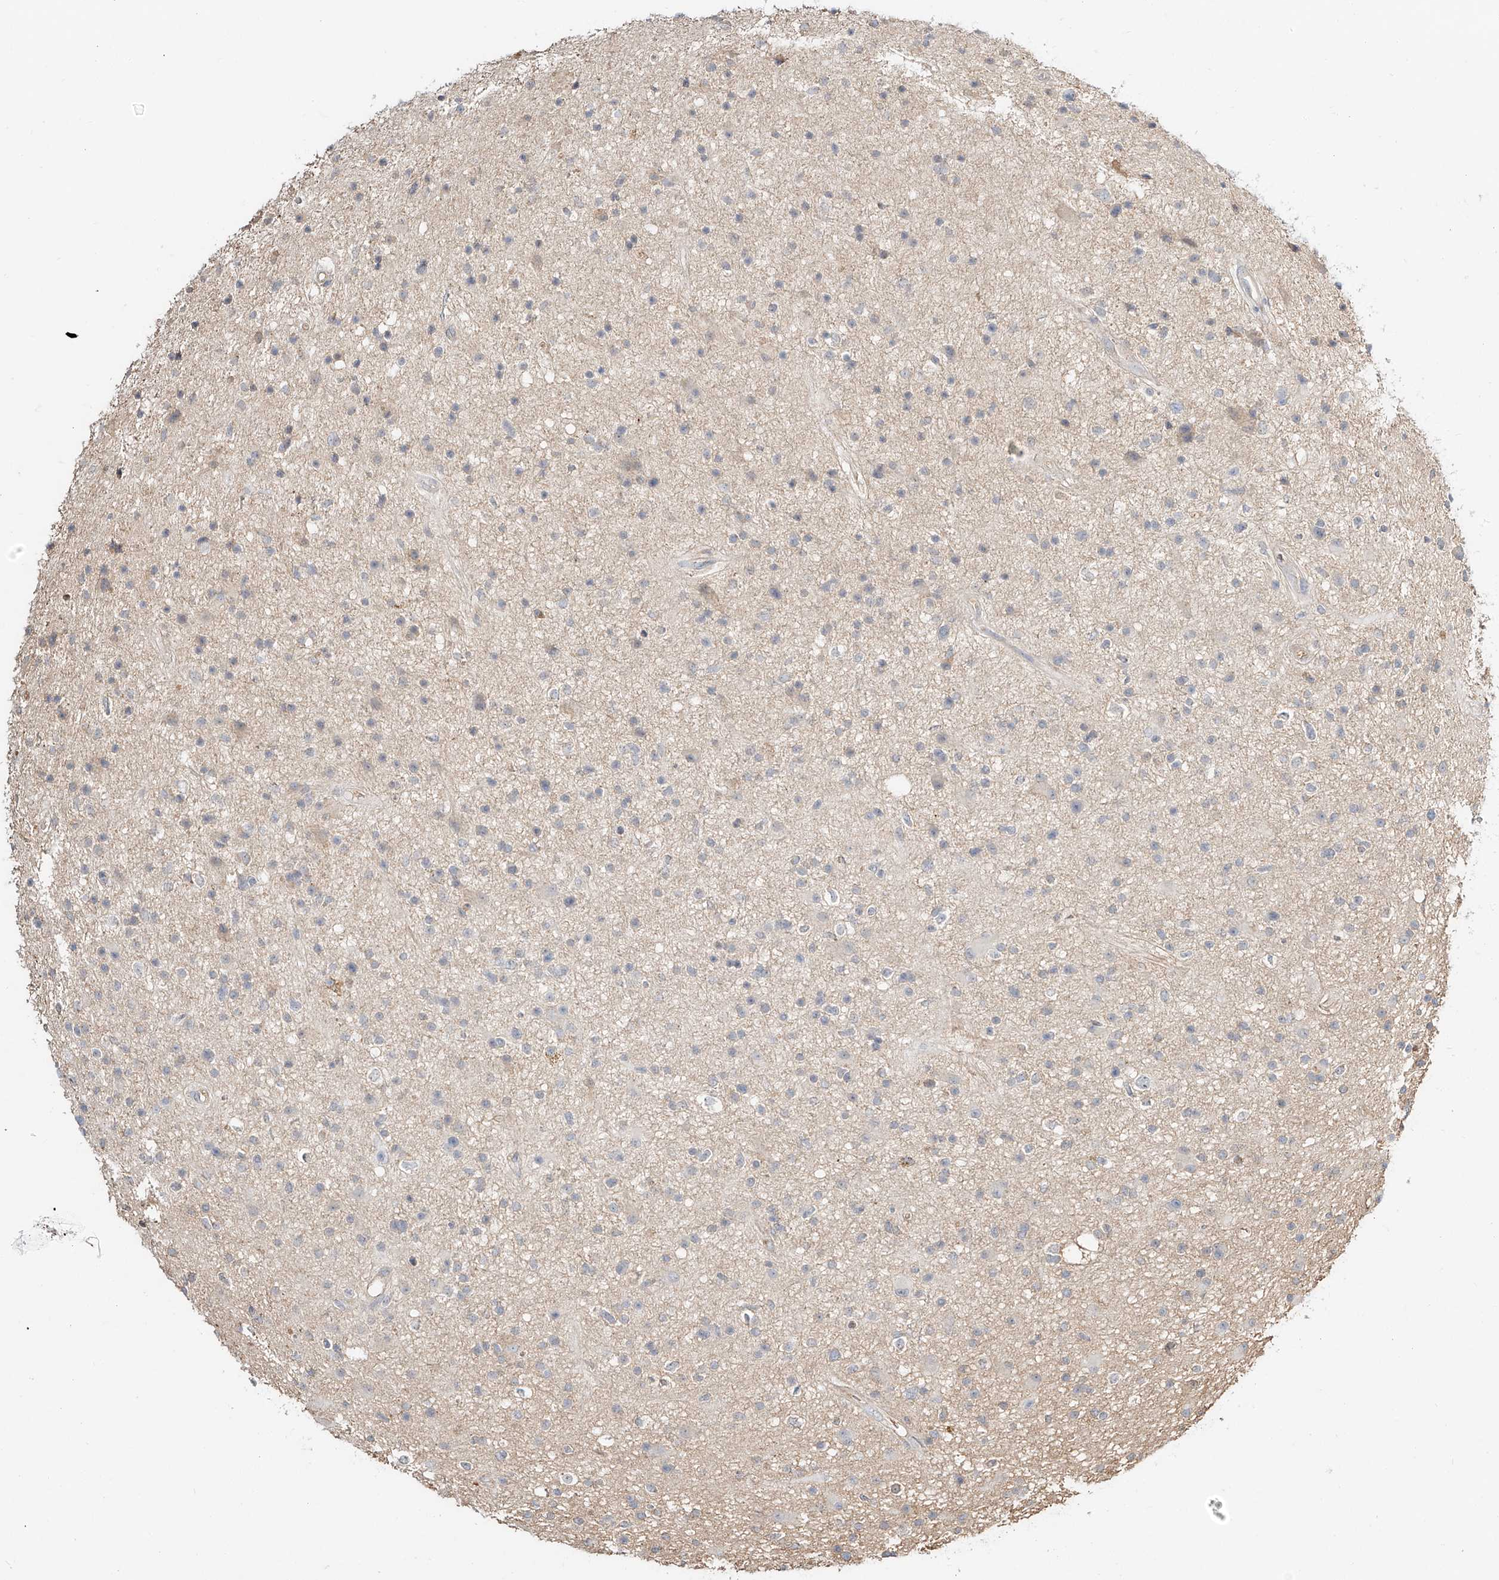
{"staining": {"intensity": "negative", "quantity": "none", "location": "none"}, "tissue": "glioma", "cell_type": "Tumor cells", "image_type": "cancer", "snomed": [{"axis": "morphology", "description": "Glioma, malignant, High grade"}, {"axis": "topography", "description": "Brain"}], "caption": "High-grade glioma (malignant) stained for a protein using IHC demonstrates no staining tumor cells.", "gene": "ERO1A", "patient": {"sex": "male", "age": 33}}